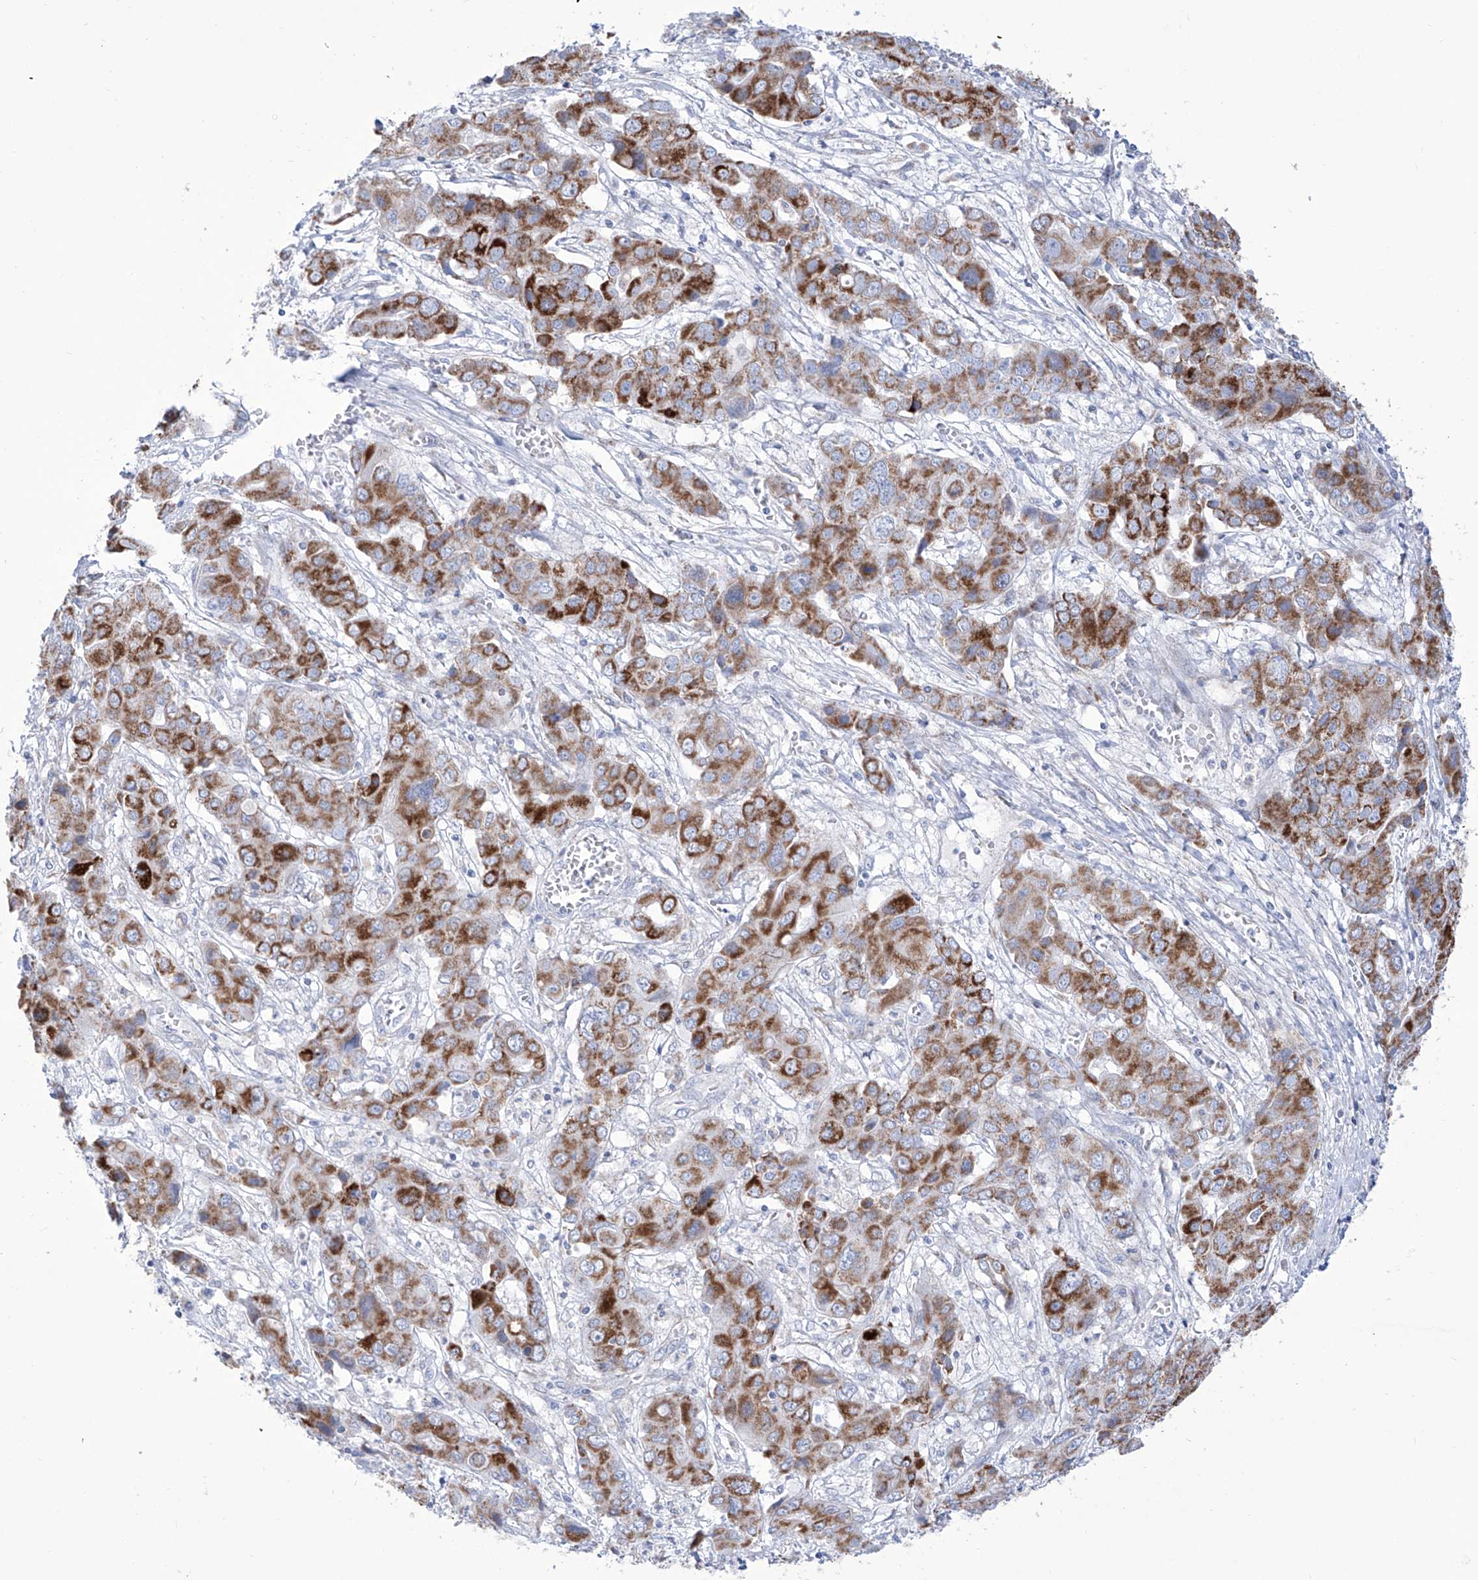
{"staining": {"intensity": "strong", "quantity": "25%-75%", "location": "cytoplasmic/membranous"}, "tissue": "liver cancer", "cell_type": "Tumor cells", "image_type": "cancer", "snomed": [{"axis": "morphology", "description": "Cholangiocarcinoma"}, {"axis": "topography", "description": "Liver"}], "caption": "Liver cancer was stained to show a protein in brown. There is high levels of strong cytoplasmic/membranous staining in approximately 25%-75% of tumor cells.", "gene": "ALDH6A1", "patient": {"sex": "male", "age": 67}}